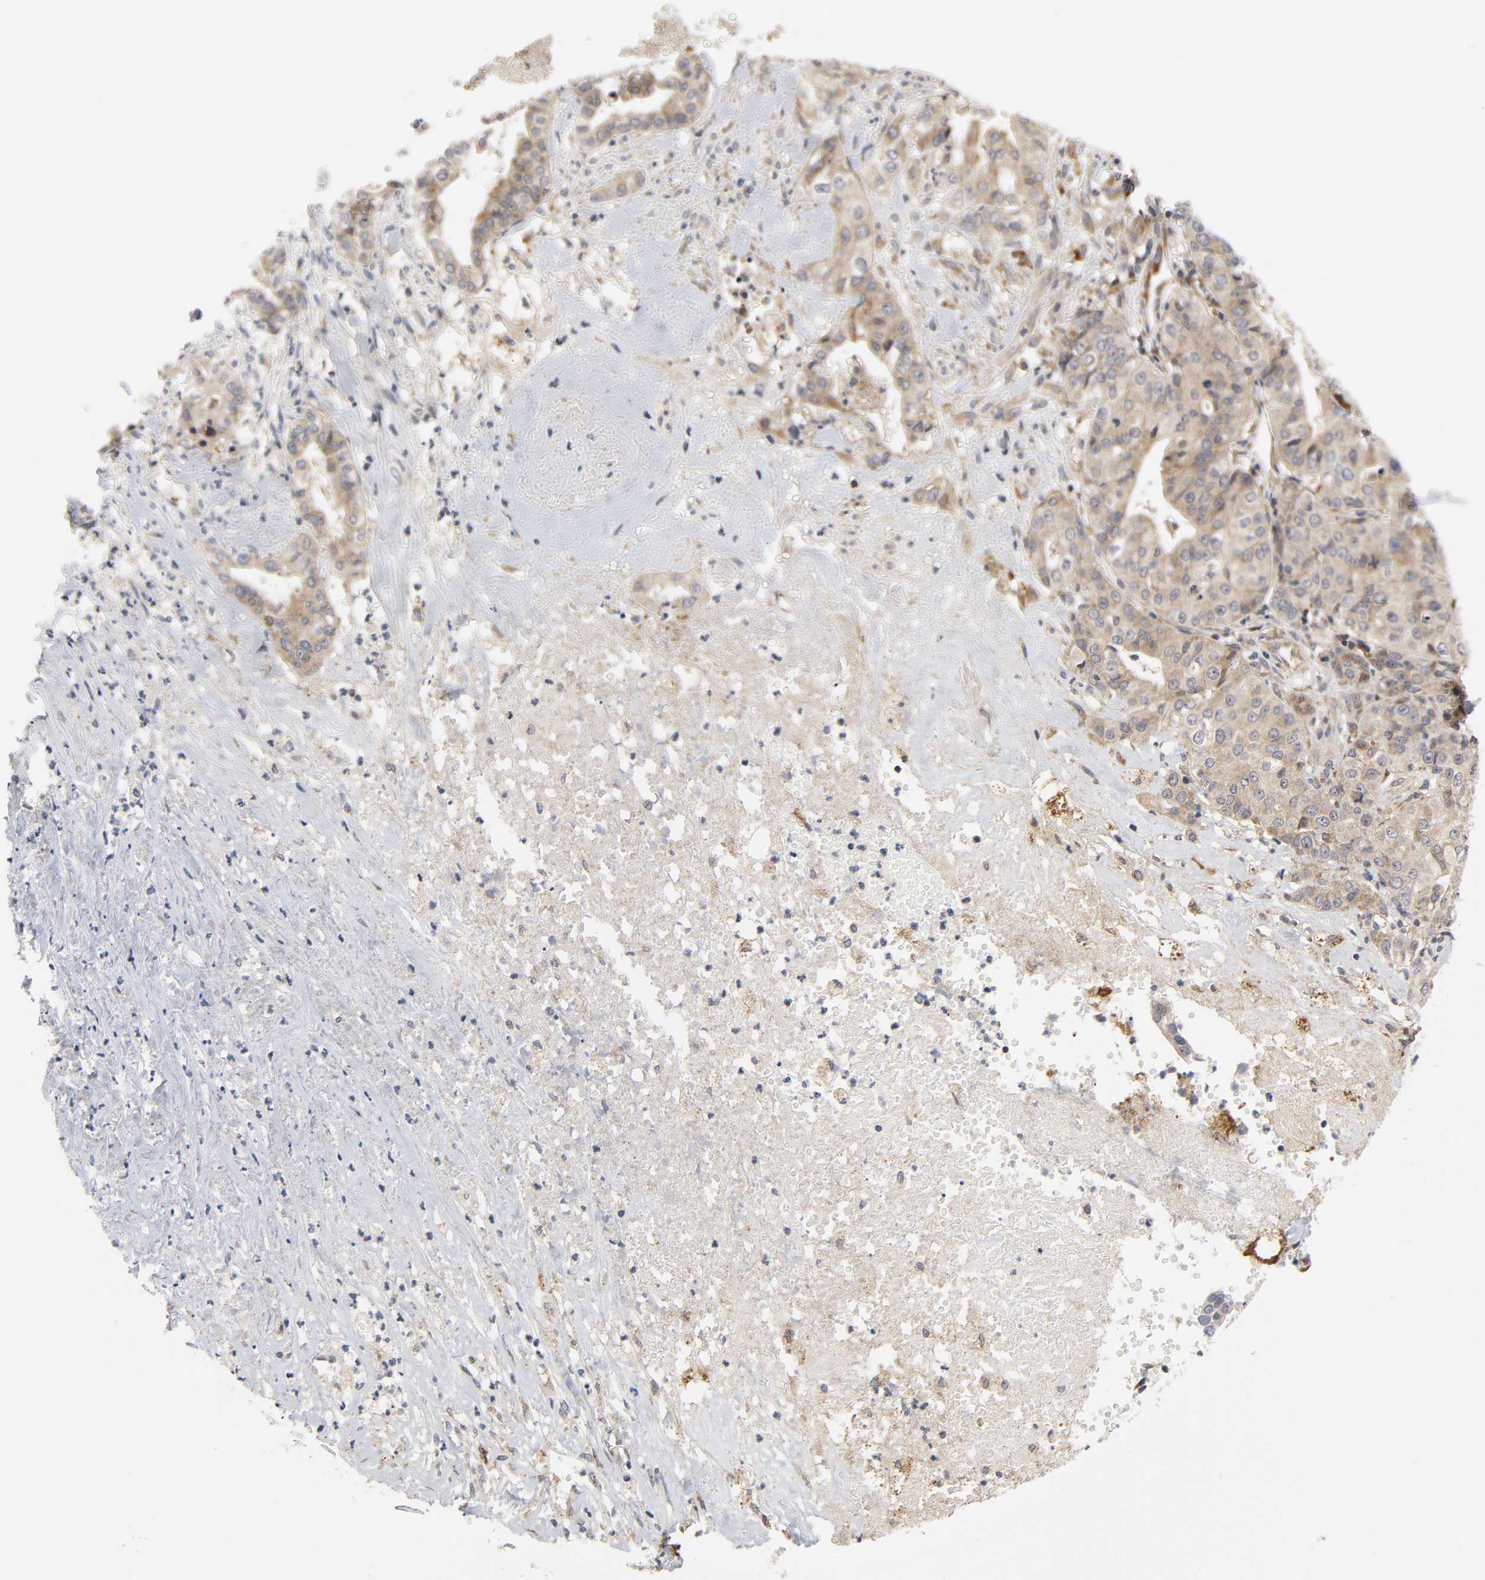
{"staining": {"intensity": "moderate", "quantity": ">75%", "location": "cytoplasmic/membranous"}, "tissue": "liver cancer", "cell_type": "Tumor cells", "image_type": "cancer", "snomed": [{"axis": "morphology", "description": "Cholangiocarcinoma"}, {"axis": "topography", "description": "Liver"}], "caption": "Liver cholangiocarcinoma stained for a protein displays moderate cytoplasmic/membranous positivity in tumor cells. (Brightfield microscopy of DAB IHC at high magnification).", "gene": "BAX", "patient": {"sex": "female", "age": 61}}